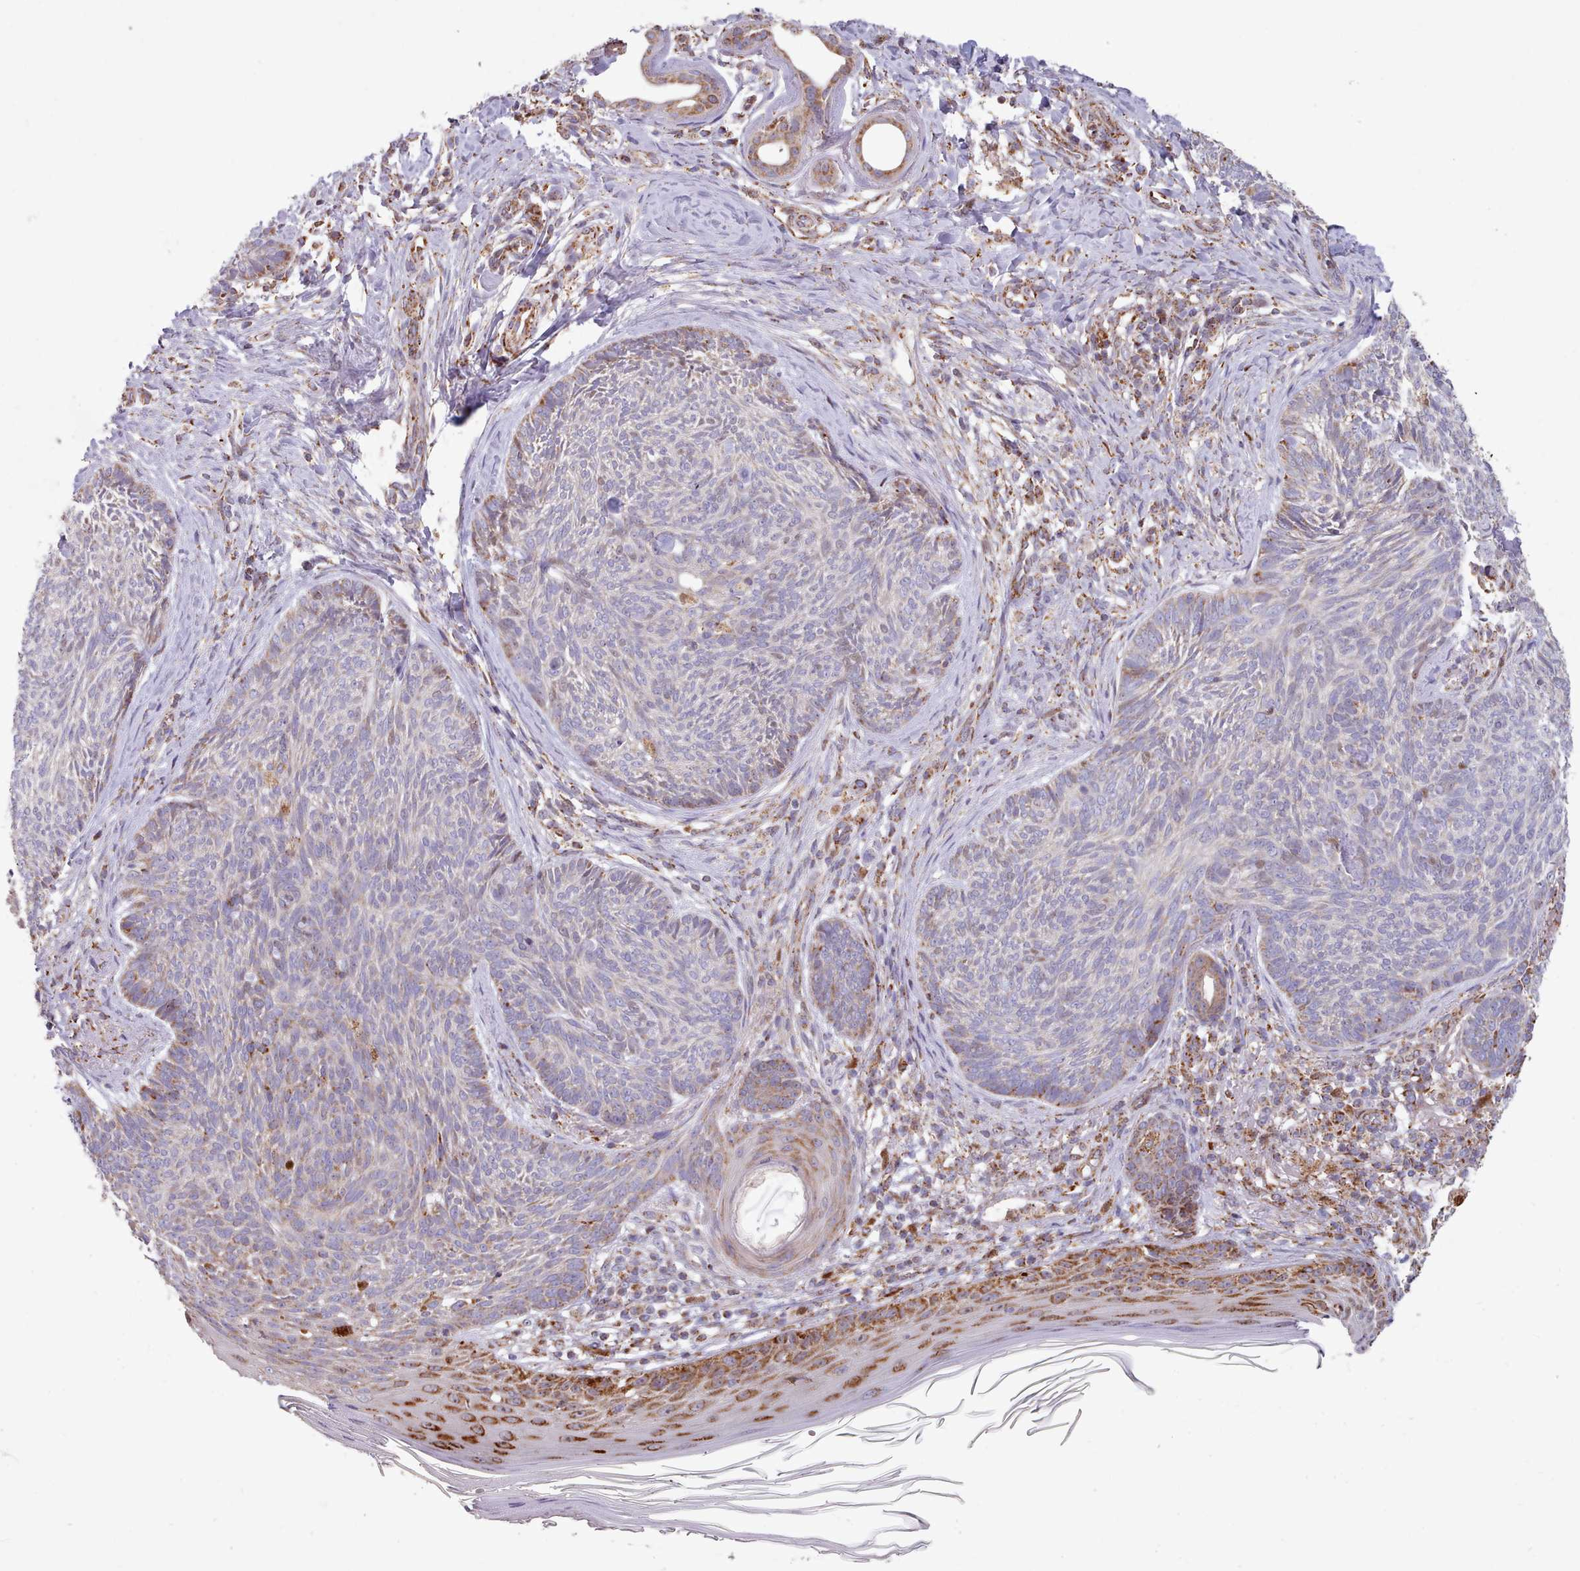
{"staining": {"intensity": "weak", "quantity": "<25%", "location": "cytoplasmic/membranous"}, "tissue": "skin cancer", "cell_type": "Tumor cells", "image_type": "cancer", "snomed": [{"axis": "morphology", "description": "Basal cell carcinoma"}, {"axis": "topography", "description": "Skin"}], "caption": "Immunohistochemical staining of basal cell carcinoma (skin) displays no significant positivity in tumor cells.", "gene": "HSDL2", "patient": {"sex": "male", "age": 73}}